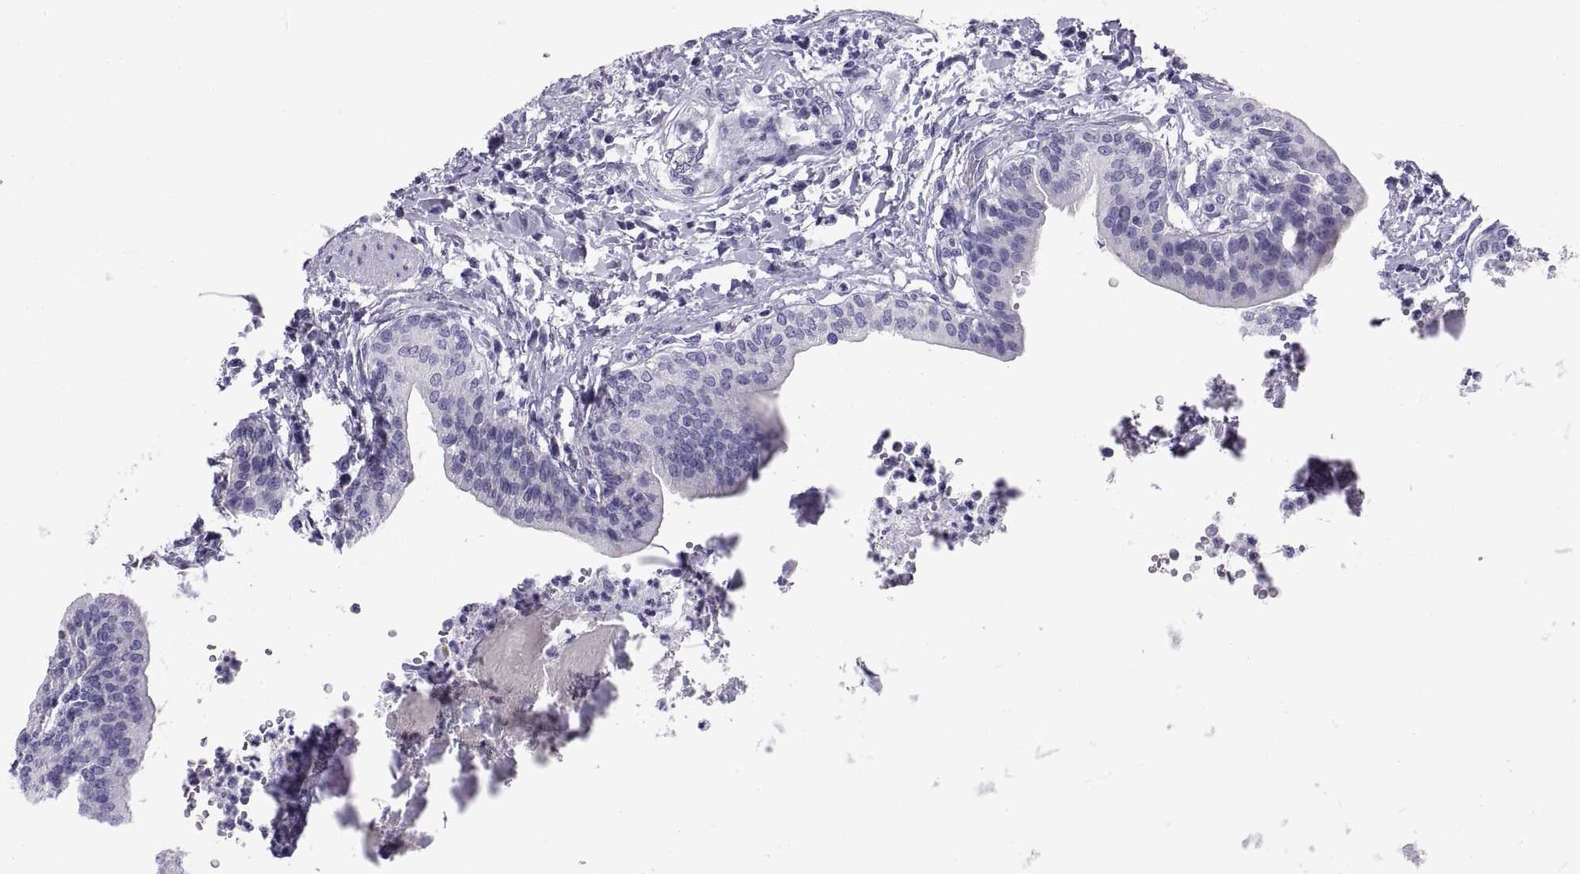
{"staining": {"intensity": "negative", "quantity": "none", "location": "none"}, "tissue": "urinary bladder", "cell_type": "Urothelial cells", "image_type": "normal", "snomed": [{"axis": "morphology", "description": "Normal tissue, NOS"}, {"axis": "topography", "description": "Urinary bladder"}], "caption": "This is a image of IHC staining of benign urinary bladder, which shows no positivity in urothelial cells.", "gene": "RNASE12", "patient": {"sex": "male", "age": 66}}